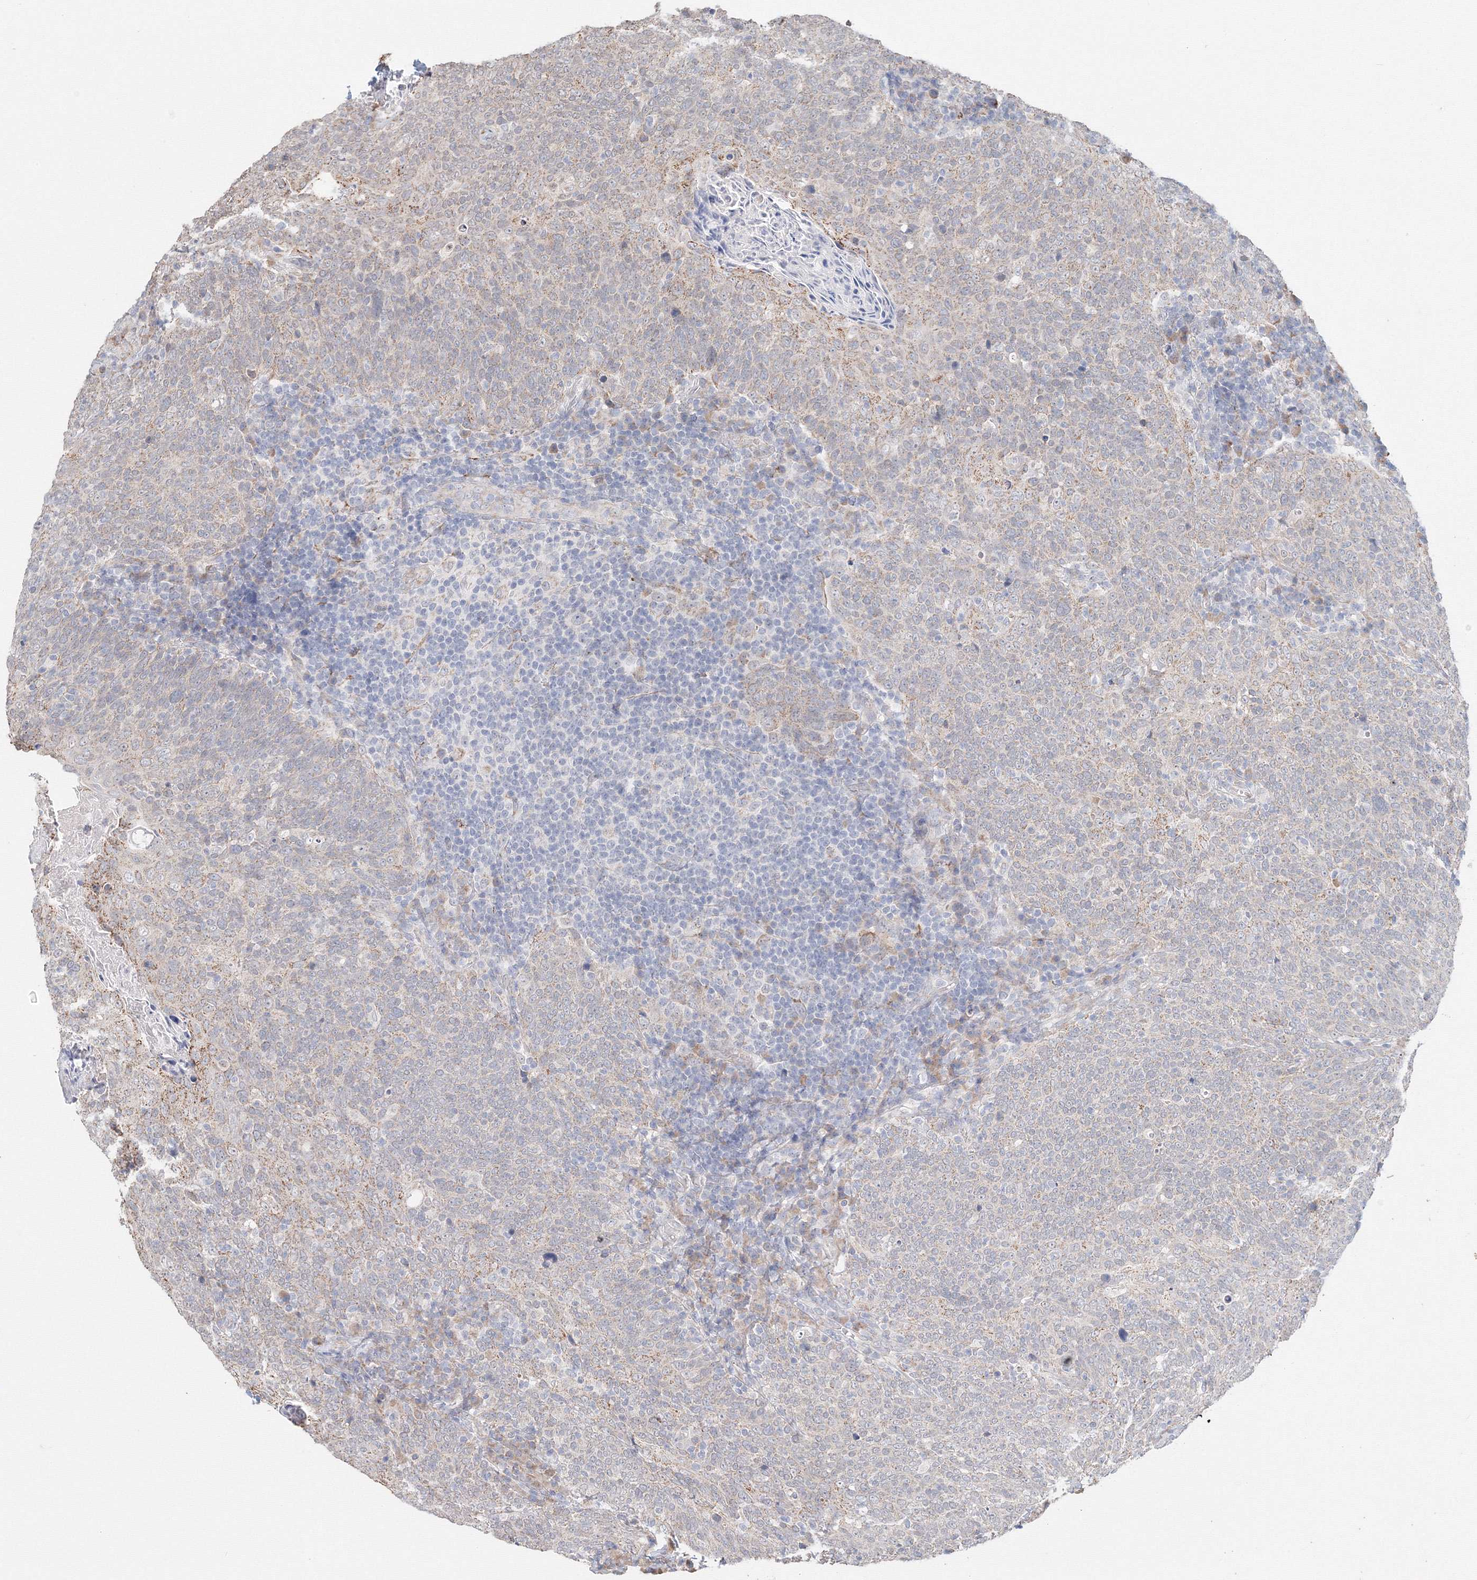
{"staining": {"intensity": "weak", "quantity": "25%-75%", "location": "cytoplasmic/membranous"}, "tissue": "head and neck cancer", "cell_type": "Tumor cells", "image_type": "cancer", "snomed": [{"axis": "morphology", "description": "Squamous cell carcinoma, NOS"}, {"axis": "morphology", "description": "Squamous cell carcinoma, metastatic, NOS"}, {"axis": "topography", "description": "Lymph node"}, {"axis": "topography", "description": "Head-Neck"}], "caption": "Head and neck cancer tissue shows weak cytoplasmic/membranous staining in about 25%-75% of tumor cells", "gene": "DHRS12", "patient": {"sex": "male", "age": 62}}